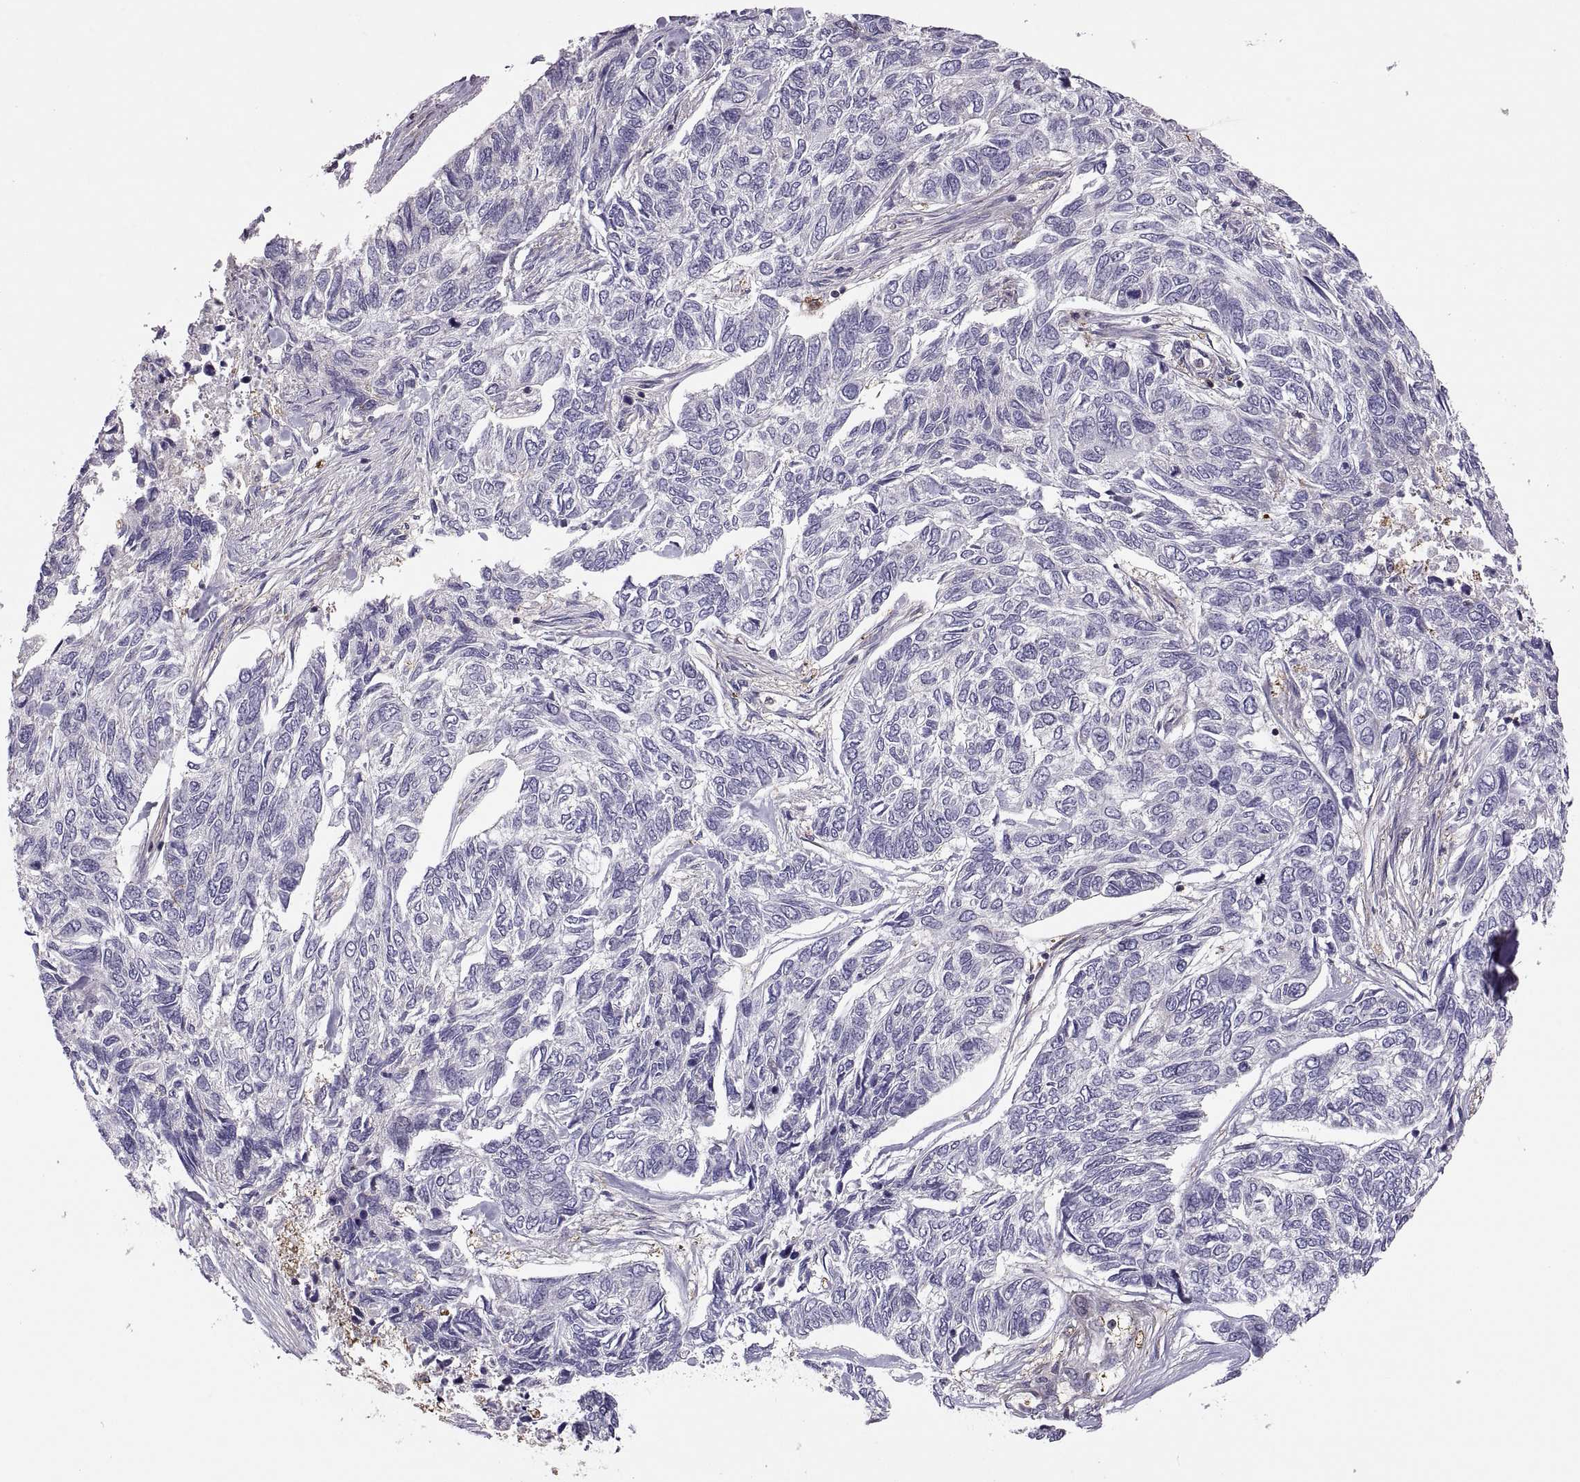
{"staining": {"intensity": "negative", "quantity": "none", "location": "none"}, "tissue": "skin cancer", "cell_type": "Tumor cells", "image_type": "cancer", "snomed": [{"axis": "morphology", "description": "Basal cell carcinoma"}, {"axis": "topography", "description": "Skin"}], "caption": "Immunohistochemical staining of human skin basal cell carcinoma demonstrates no significant expression in tumor cells. (Brightfield microscopy of DAB (3,3'-diaminobenzidine) immunohistochemistry (IHC) at high magnification).", "gene": "SPATA32", "patient": {"sex": "female", "age": 65}}